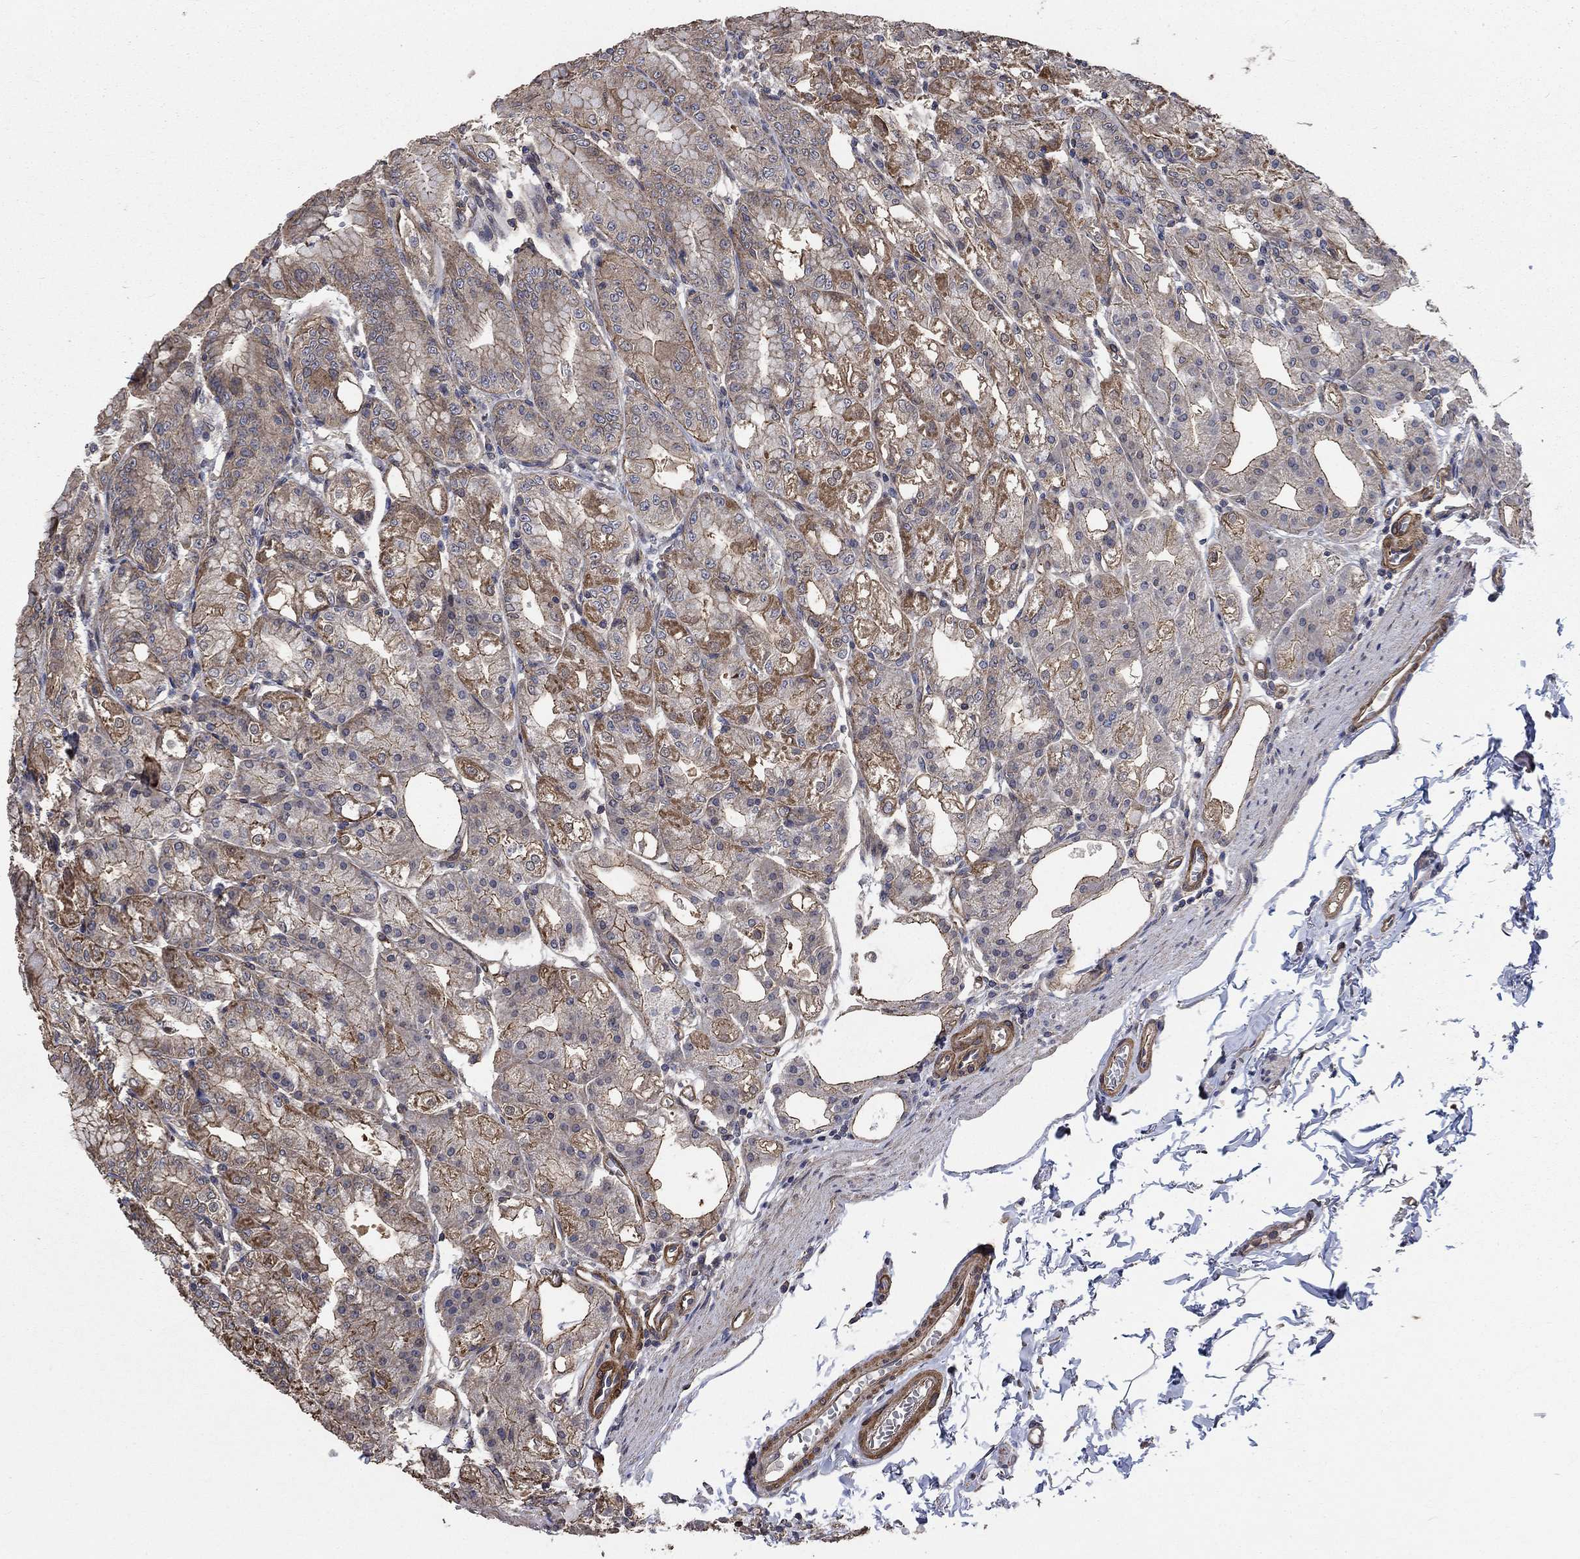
{"staining": {"intensity": "moderate", "quantity": "25%-75%", "location": "cytoplasmic/membranous"}, "tissue": "stomach", "cell_type": "Glandular cells", "image_type": "normal", "snomed": [{"axis": "morphology", "description": "Normal tissue, NOS"}, {"axis": "topography", "description": "Stomach"}], "caption": "Unremarkable stomach exhibits moderate cytoplasmic/membranous staining in approximately 25%-75% of glandular cells, visualized by immunohistochemistry.", "gene": "PDE3A", "patient": {"sex": "male", "age": 71}}